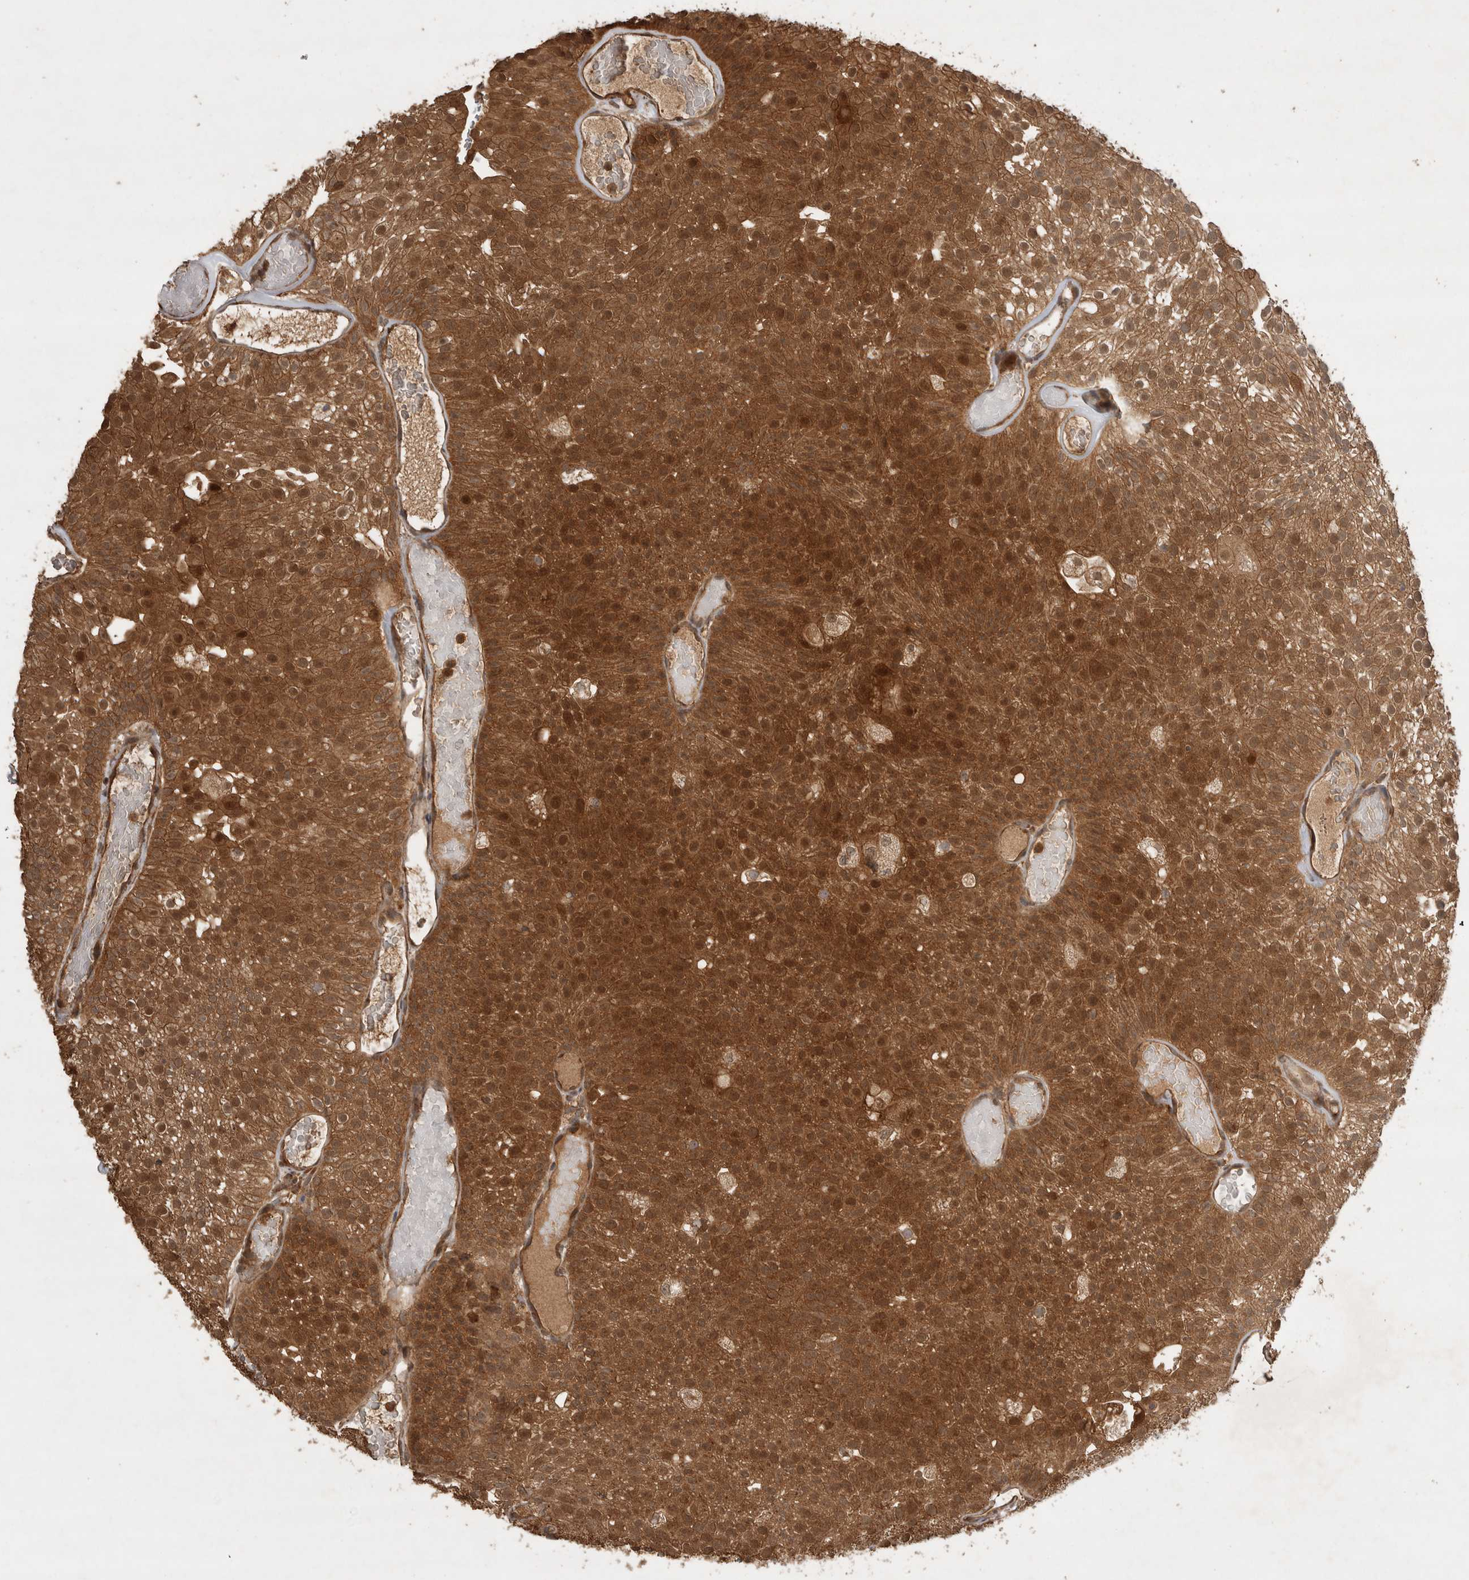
{"staining": {"intensity": "strong", "quantity": ">75%", "location": "cytoplasmic/membranous,nuclear"}, "tissue": "urothelial cancer", "cell_type": "Tumor cells", "image_type": "cancer", "snomed": [{"axis": "morphology", "description": "Urothelial carcinoma, Low grade"}, {"axis": "topography", "description": "Urinary bladder"}], "caption": "IHC histopathology image of neoplastic tissue: human low-grade urothelial carcinoma stained using immunohistochemistry (IHC) demonstrates high levels of strong protein expression localized specifically in the cytoplasmic/membranous and nuclear of tumor cells, appearing as a cytoplasmic/membranous and nuclear brown color.", "gene": "OTUD7B", "patient": {"sex": "male", "age": 78}}